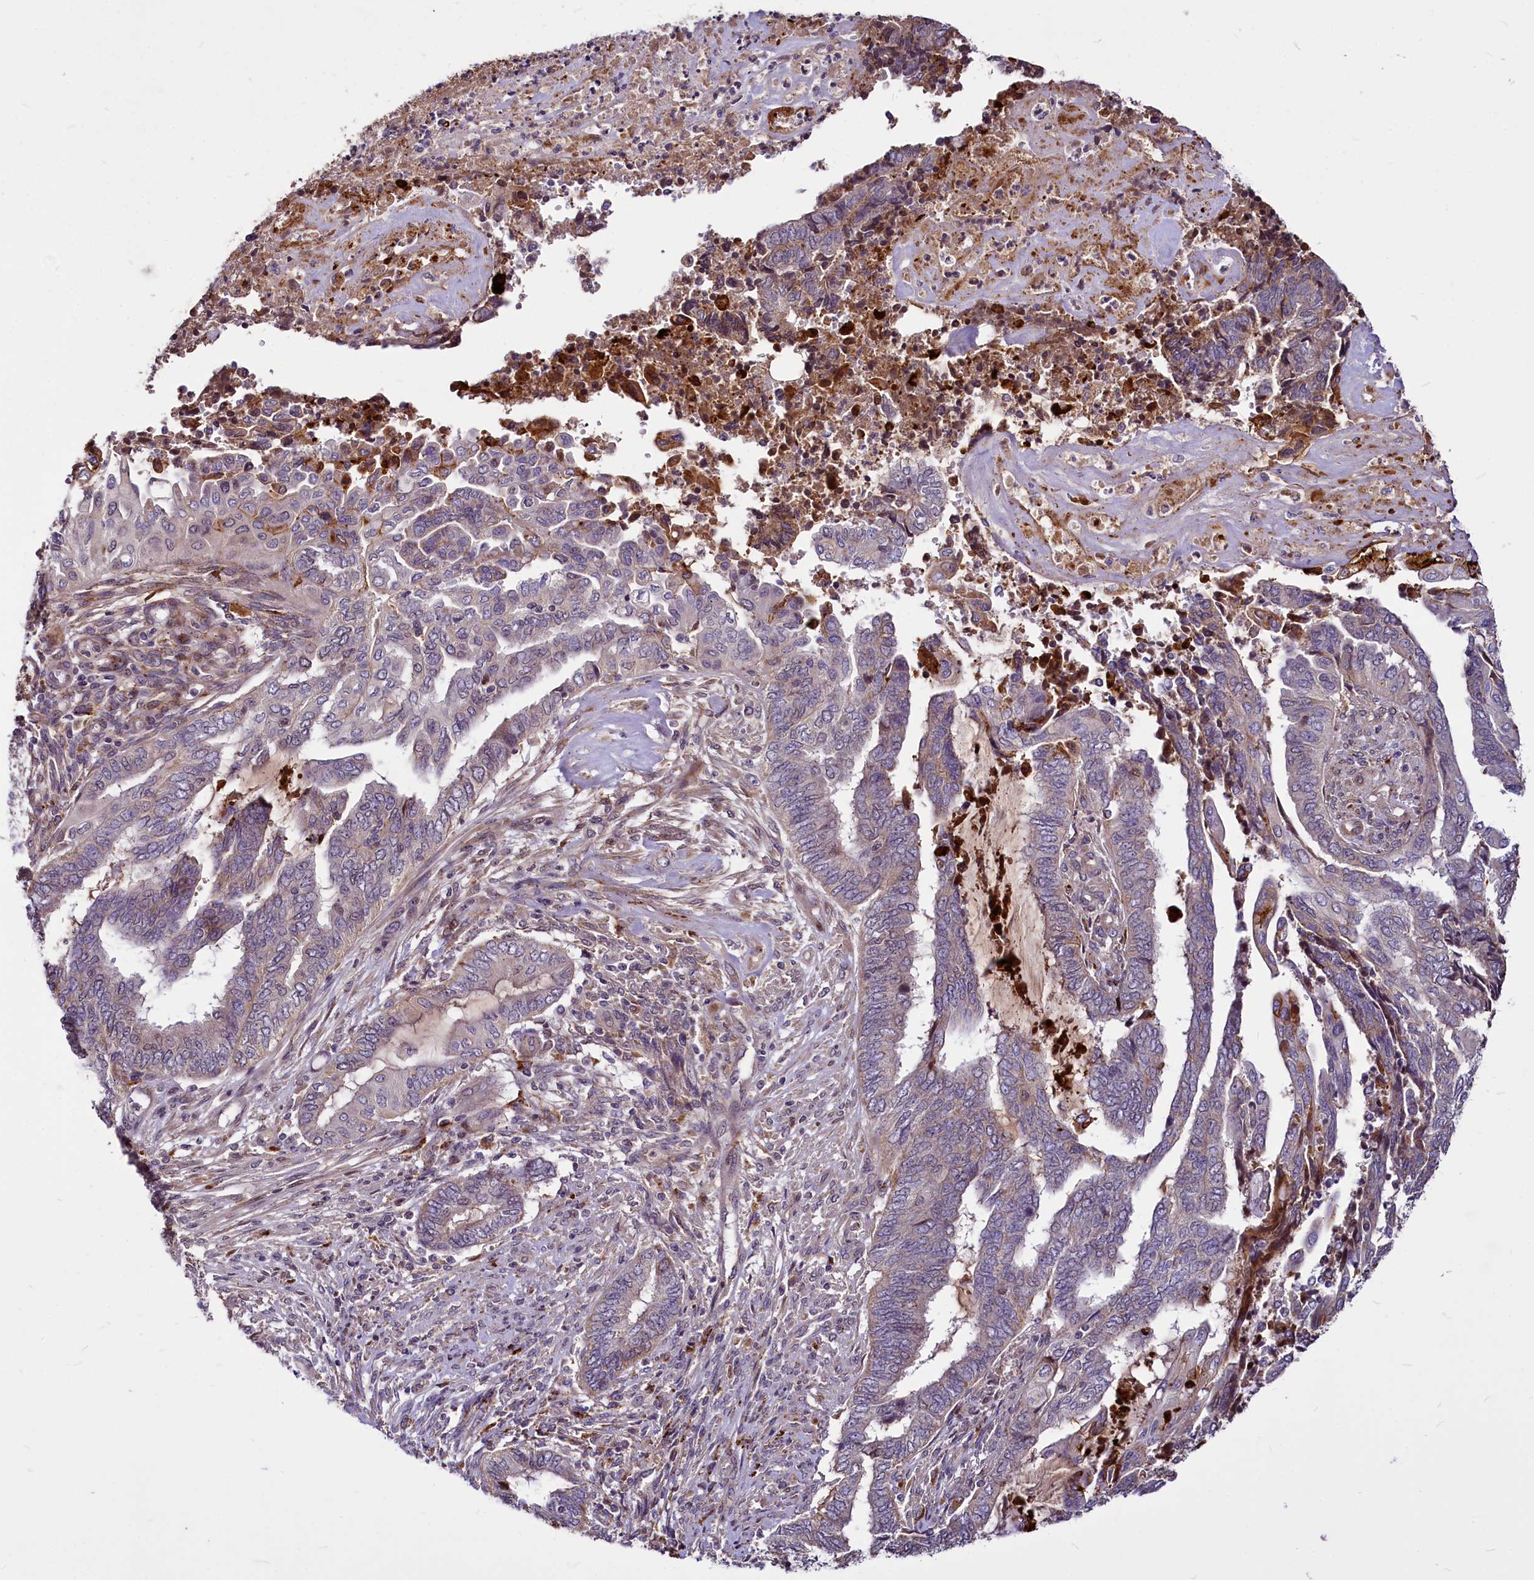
{"staining": {"intensity": "negative", "quantity": "none", "location": "none"}, "tissue": "endometrial cancer", "cell_type": "Tumor cells", "image_type": "cancer", "snomed": [{"axis": "morphology", "description": "Adenocarcinoma, NOS"}, {"axis": "topography", "description": "Uterus"}, {"axis": "topography", "description": "Endometrium"}], "caption": "Immunohistochemistry of human endometrial adenocarcinoma demonstrates no staining in tumor cells.", "gene": "C11orf86", "patient": {"sex": "female", "age": 70}}